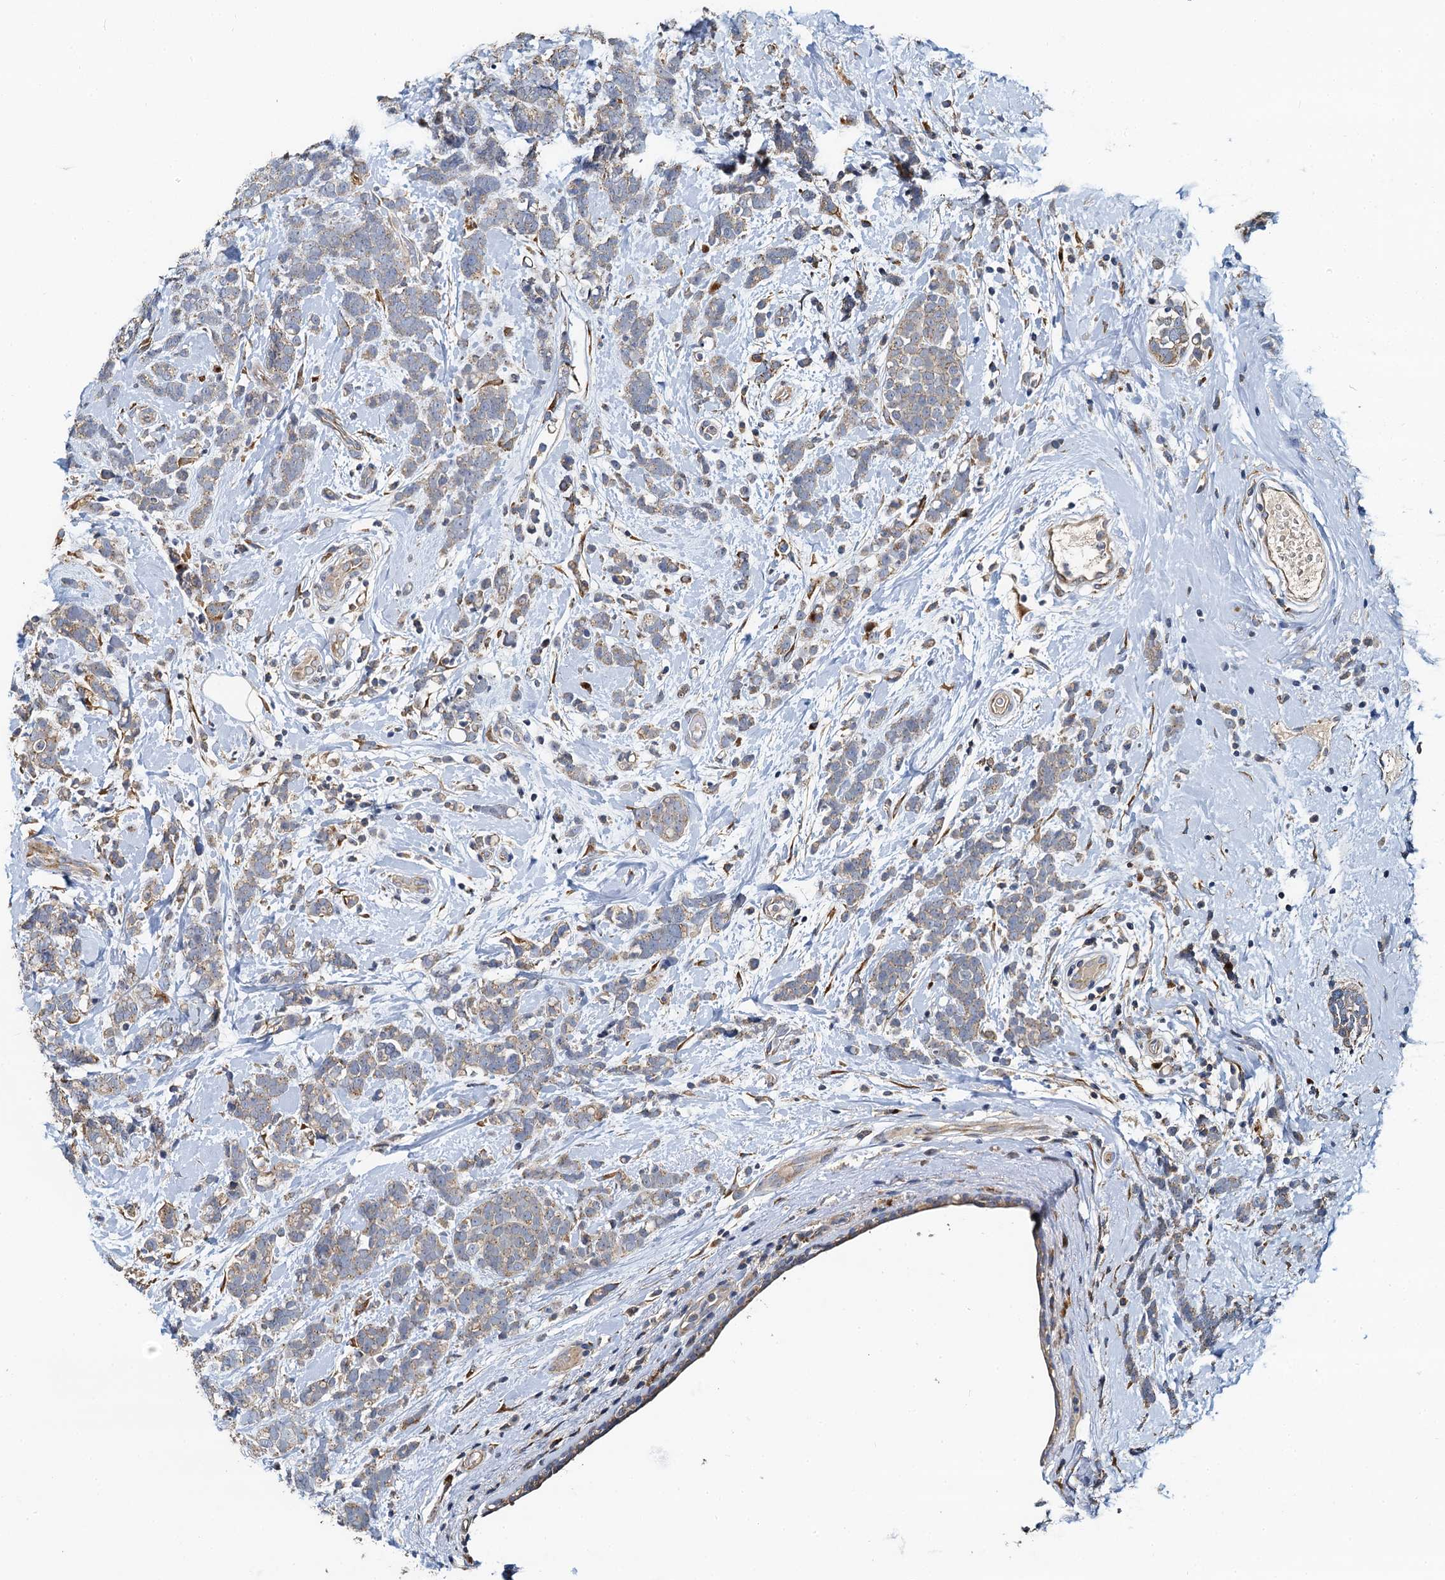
{"staining": {"intensity": "weak", "quantity": "25%-75%", "location": "cytoplasmic/membranous"}, "tissue": "breast cancer", "cell_type": "Tumor cells", "image_type": "cancer", "snomed": [{"axis": "morphology", "description": "Lobular carcinoma"}, {"axis": "topography", "description": "Breast"}], "caption": "A histopathology image of breast lobular carcinoma stained for a protein demonstrates weak cytoplasmic/membranous brown staining in tumor cells. (IHC, brightfield microscopy, high magnification).", "gene": "NKAPD1", "patient": {"sex": "female", "age": 58}}